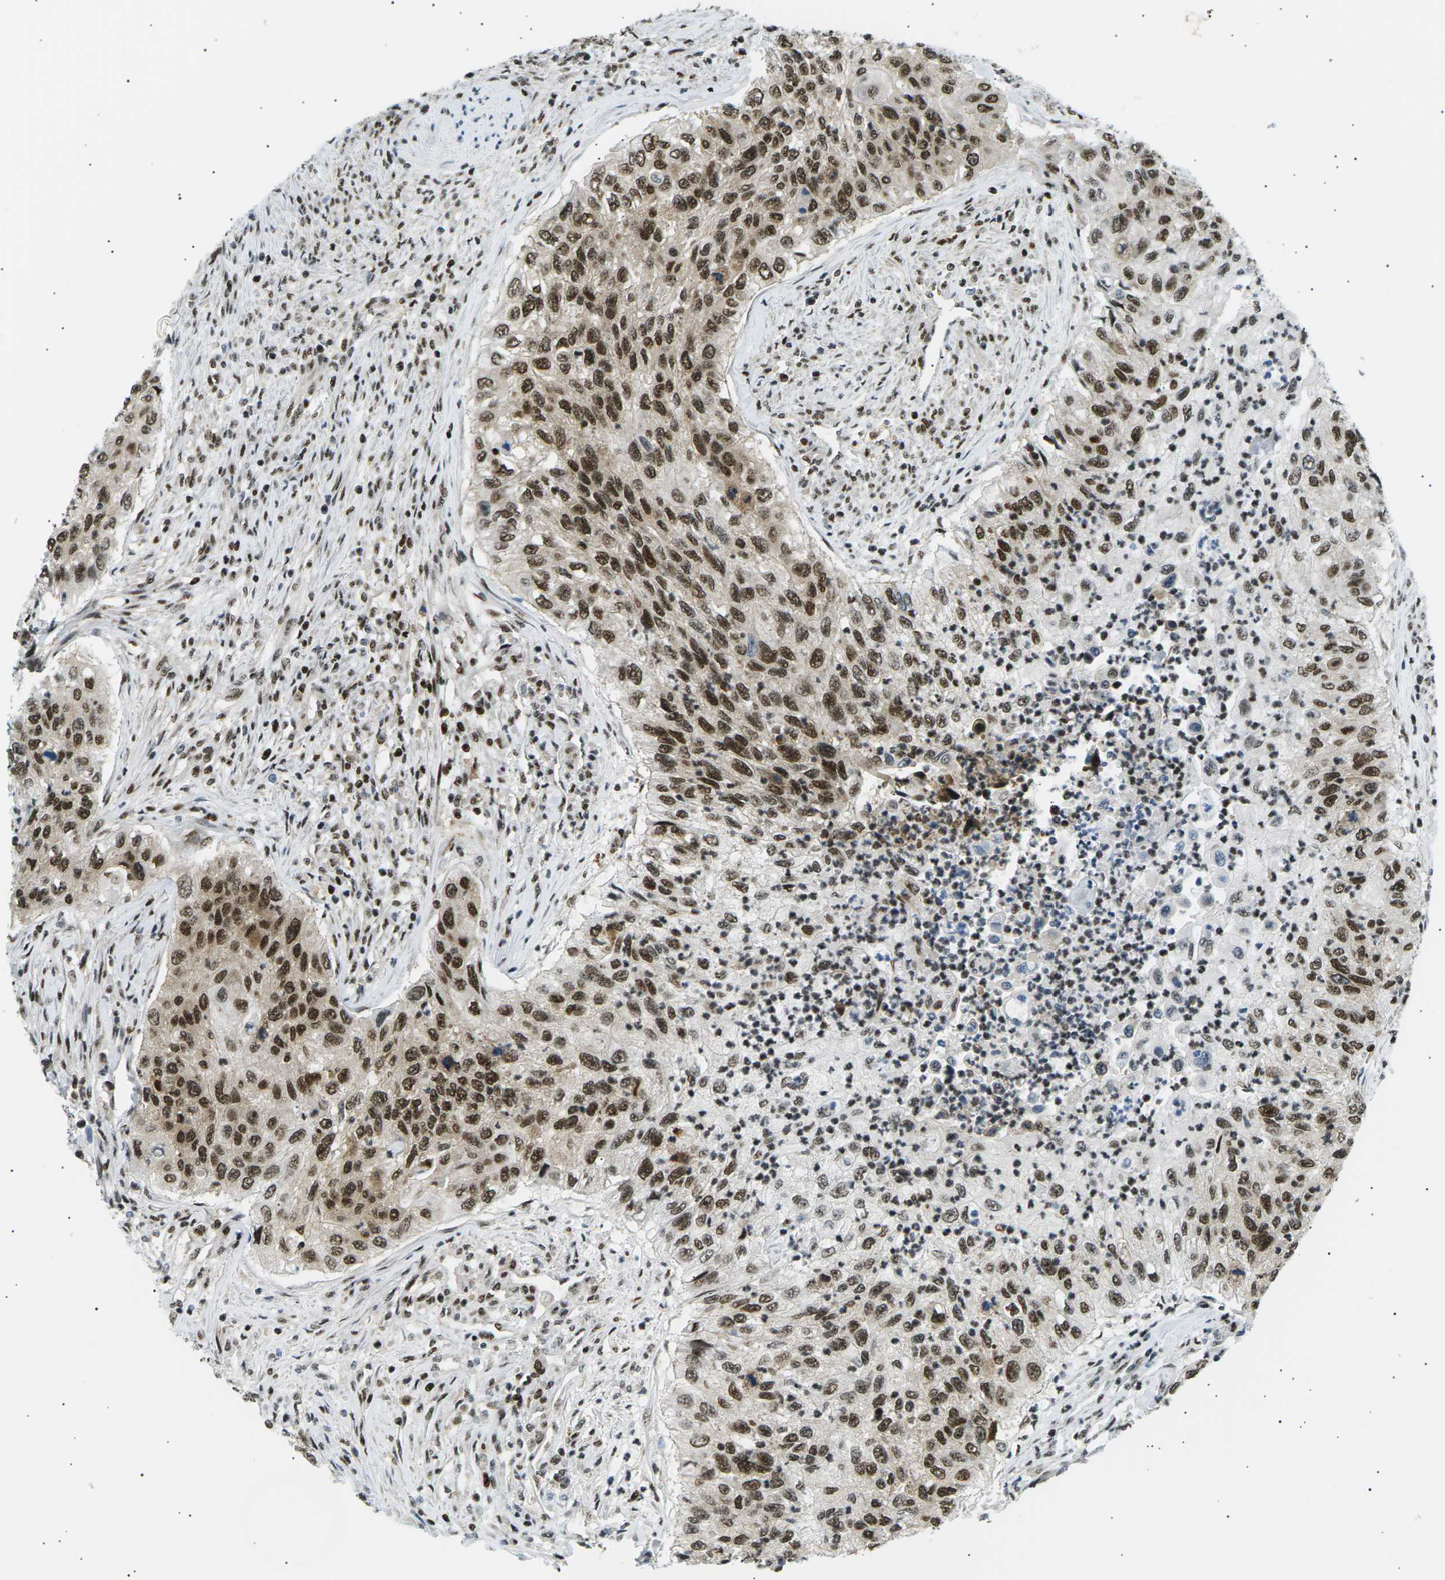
{"staining": {"intensity": "strong", "quantity": ">75%", "location": "nuclear"}, "tissue": "urothelial cancer", "cell_type": "Tumor cells", "image_type": "cancer", "snomed": [{"axis": "morphology", "description": "Urothelial carcinoma, High grade"}, {"axis": "topography", "description": "Urinary bladder"}], "caption": "Urothelial carcinoma (high-grade) stained with a protein marker demonstrates strong staining in tumor cells.", "gene": "RPA2", "patient": {"sex": "female", "age": 60}}